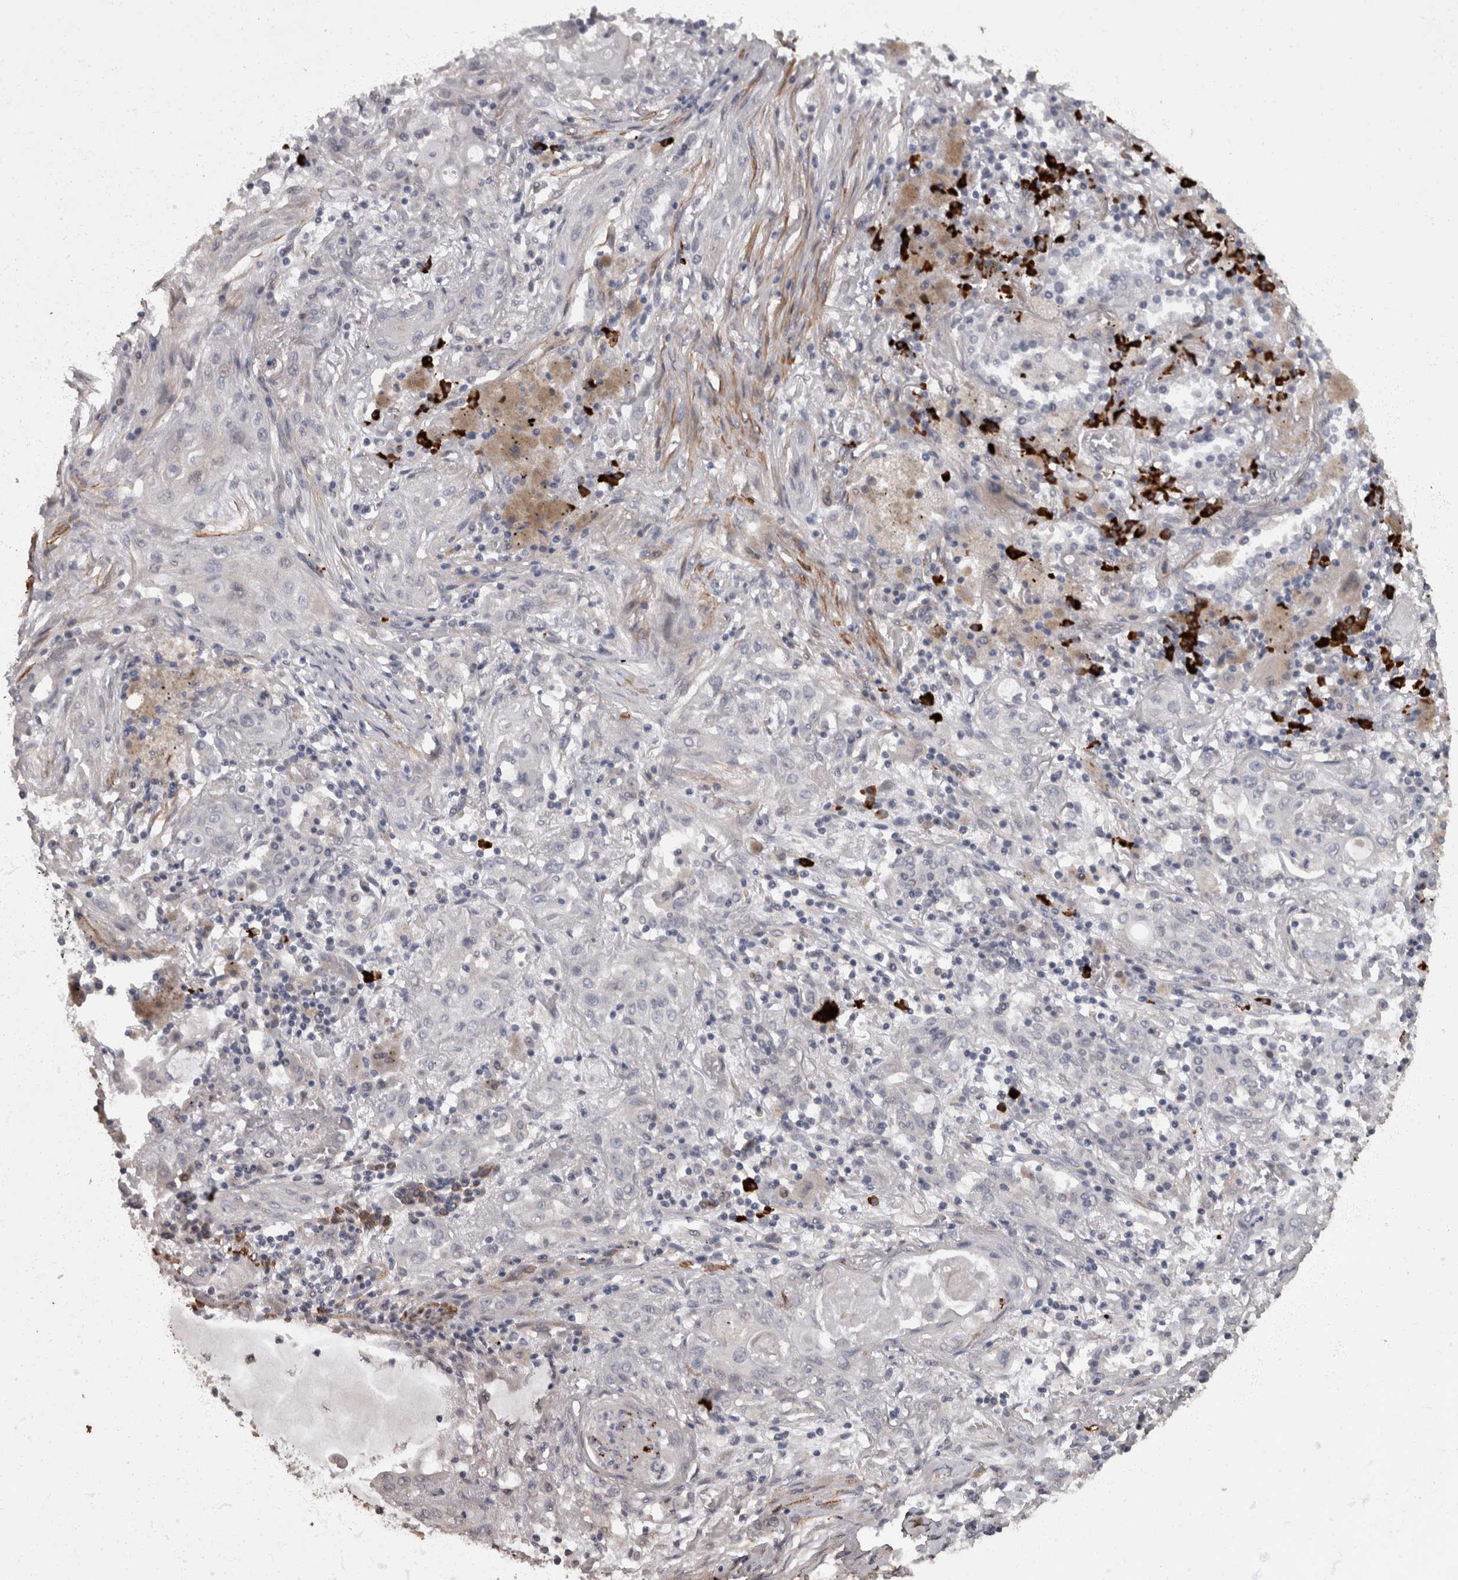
{"staining": {"intensity": "negative", "quantity": "none", "location": "none"}, "tissue": "lung cancer", "cell_type": "Tumor cells", "image_type": "cancer", "snomed": [{"axis": "morphology", "description": "Squamous cell carcinoma, NOS"}, {"axis": "topography", "description": "Lung"}], "caption": "High magnification brightfield microscopy of lung cancer stained with DAB (3,3'-diaminobenzidine) (brown) and counterstained with hematoxylin (blue): tumor cells show no significant expression.", "gene": "MASTL", "patient": {"sex": "female", "age": 47}}